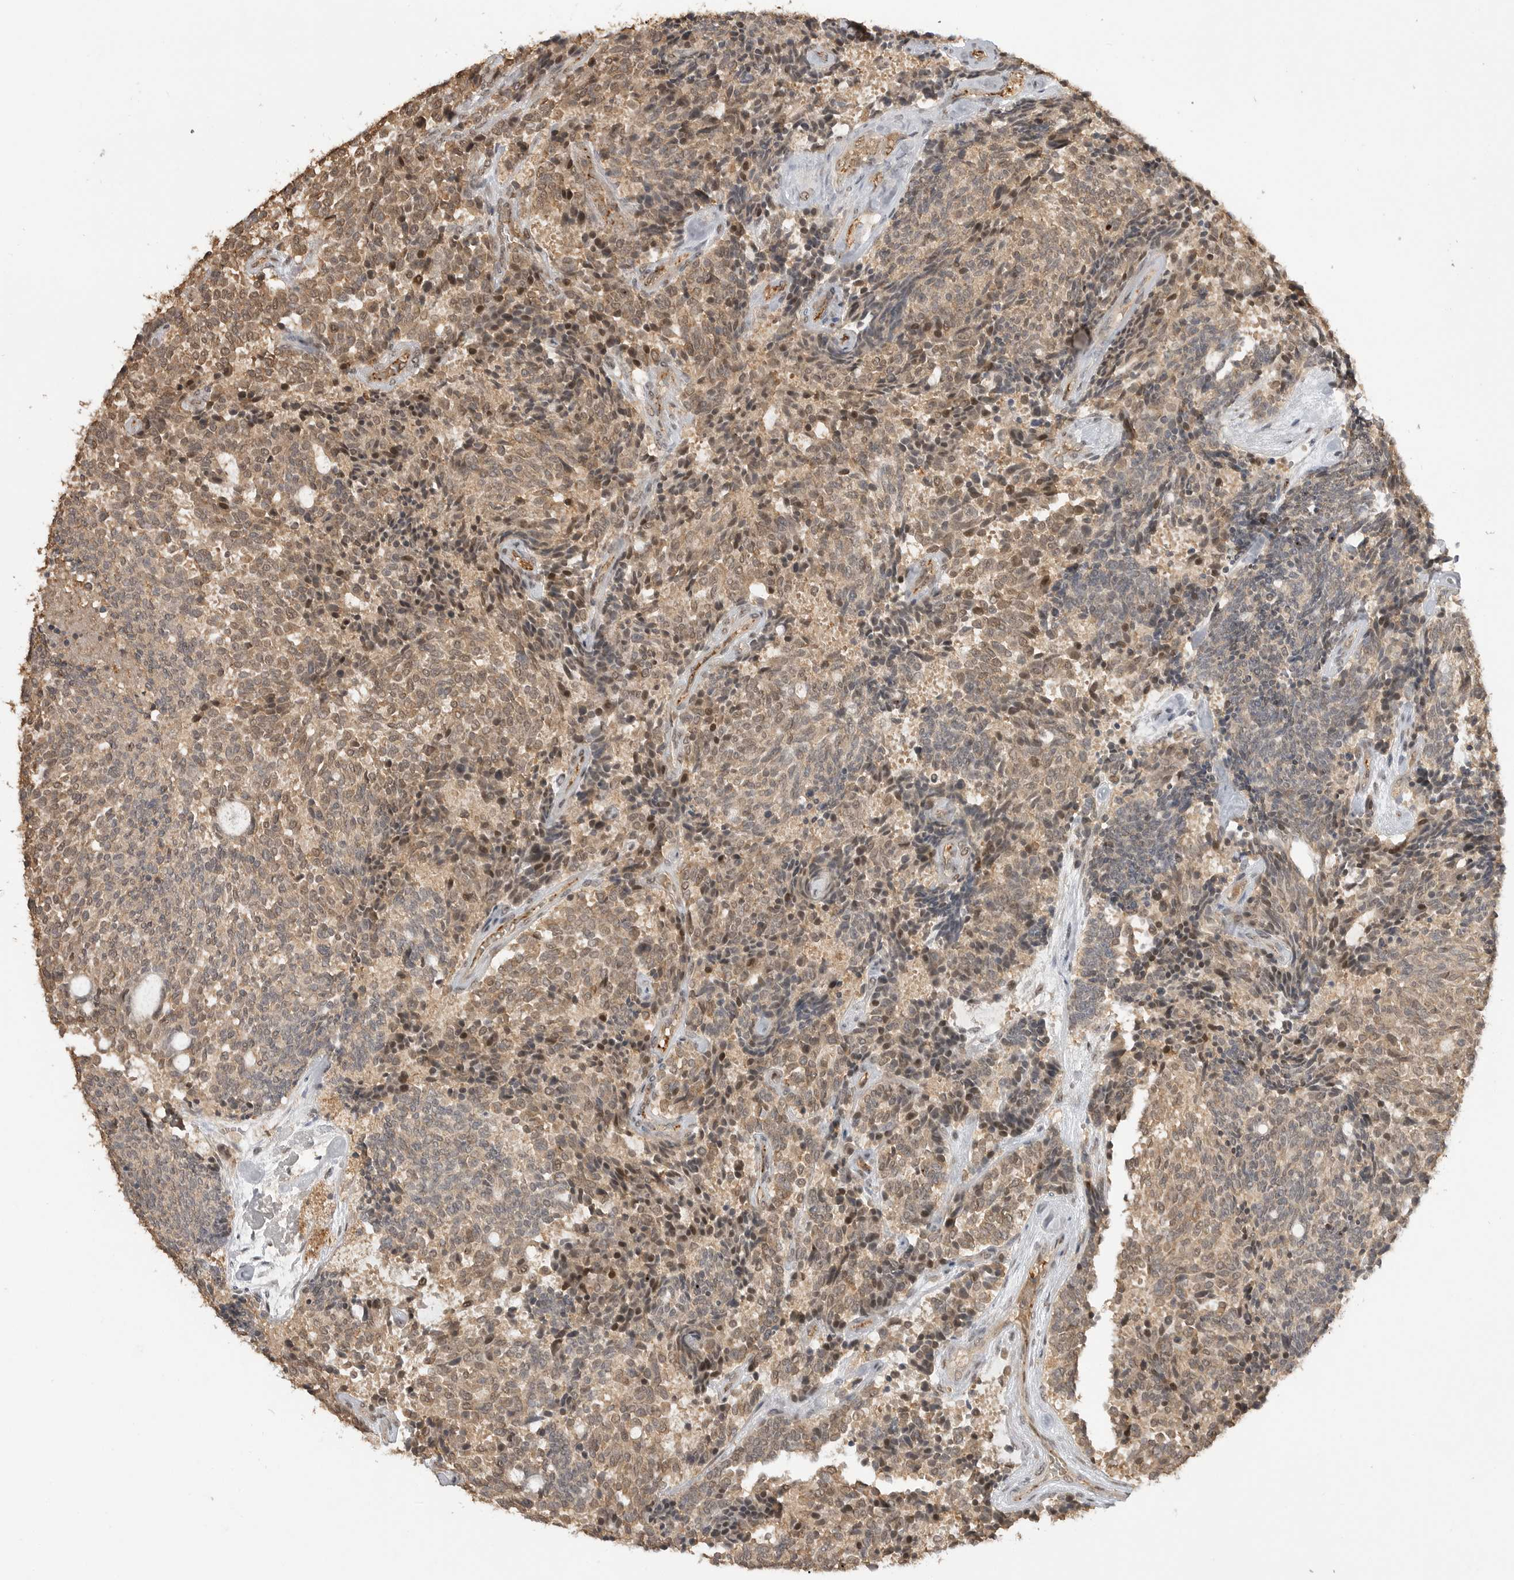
{"staining": {"intensity": "weak", "quantity": ">75%", "location": "cytoplasmic/membranous,nuclear"}, "tissue": "carcinoid", "cell_type": "Tumor cells", "image_type": "cancer", "snomed": [{"axis": "morphology", "description": "Carcinoid, malignant, NOS"}, {"axis": "topography", "description": "Pancreas"}], "caption": "DAB (3,3'-diaminobenzidine) immunohistochemical staining of human carcinoid reveals weak cytoplasmic/membranous and nuclear protein positivity in about >75% of tumor cells.", "gene": "ASPSCR1", "patient": {"sex": "female", "age": 54}}